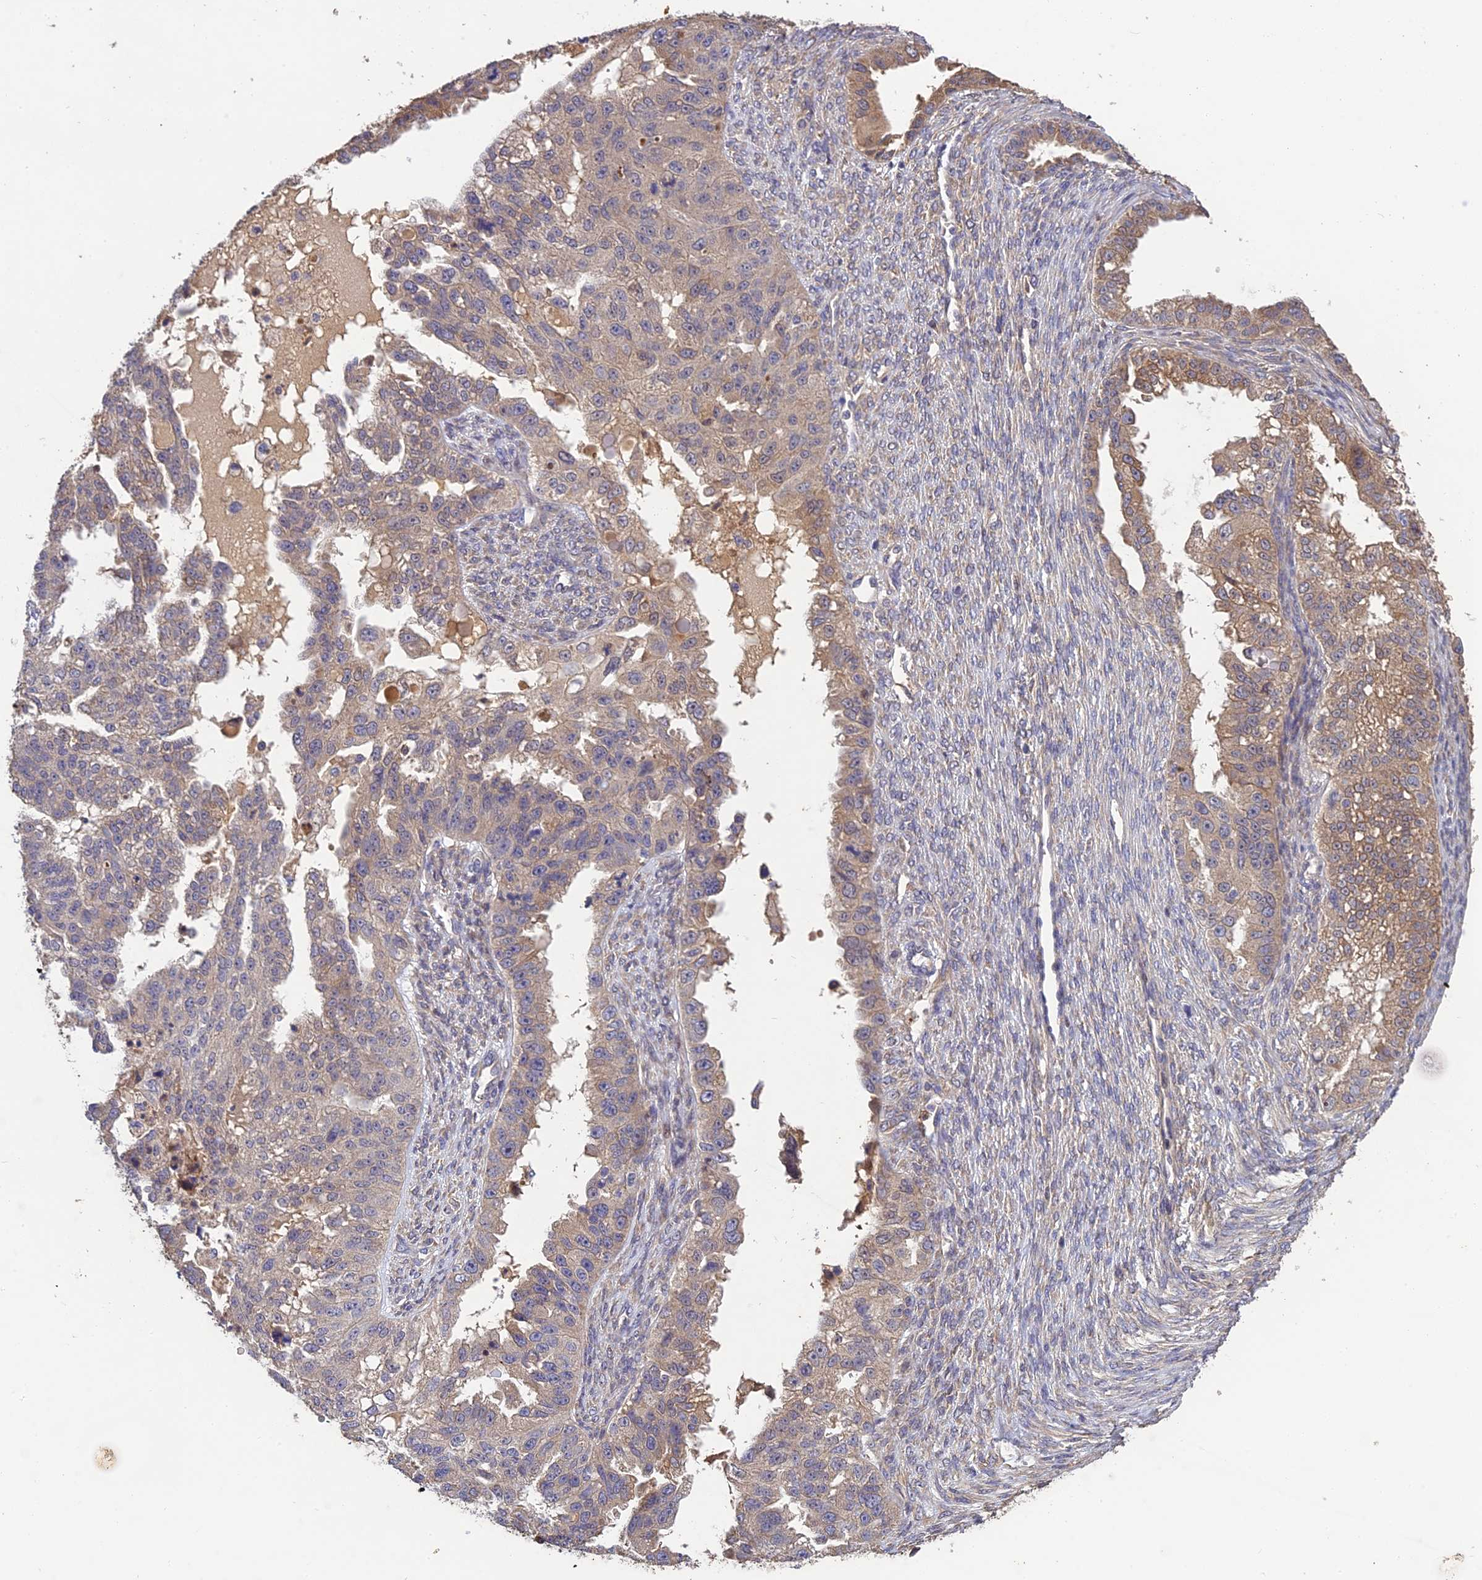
{"staining": {"intensity": "weak", "quantity": "25%-75%", "location": "cytoplasmic/membranous"}, "tissue": "ovarian cancer", "cell_type": "Tumor cells", "image_type": "cancer", "snomed": [{"axis": "morphology", "description": "Cystadenocarcinoma, serous, NOS"}, {"axis": "topography", "description": "Ovary"}], "caption": "Immunohistochemistry of serous cystadenocarcinoma (ovarian) shows low levels of weak cytoplasmic/membranous staining in about 25%-75% of tumor cells.", "gene": "DENND5B", "patient": {"sex": "female", "age": 58}}